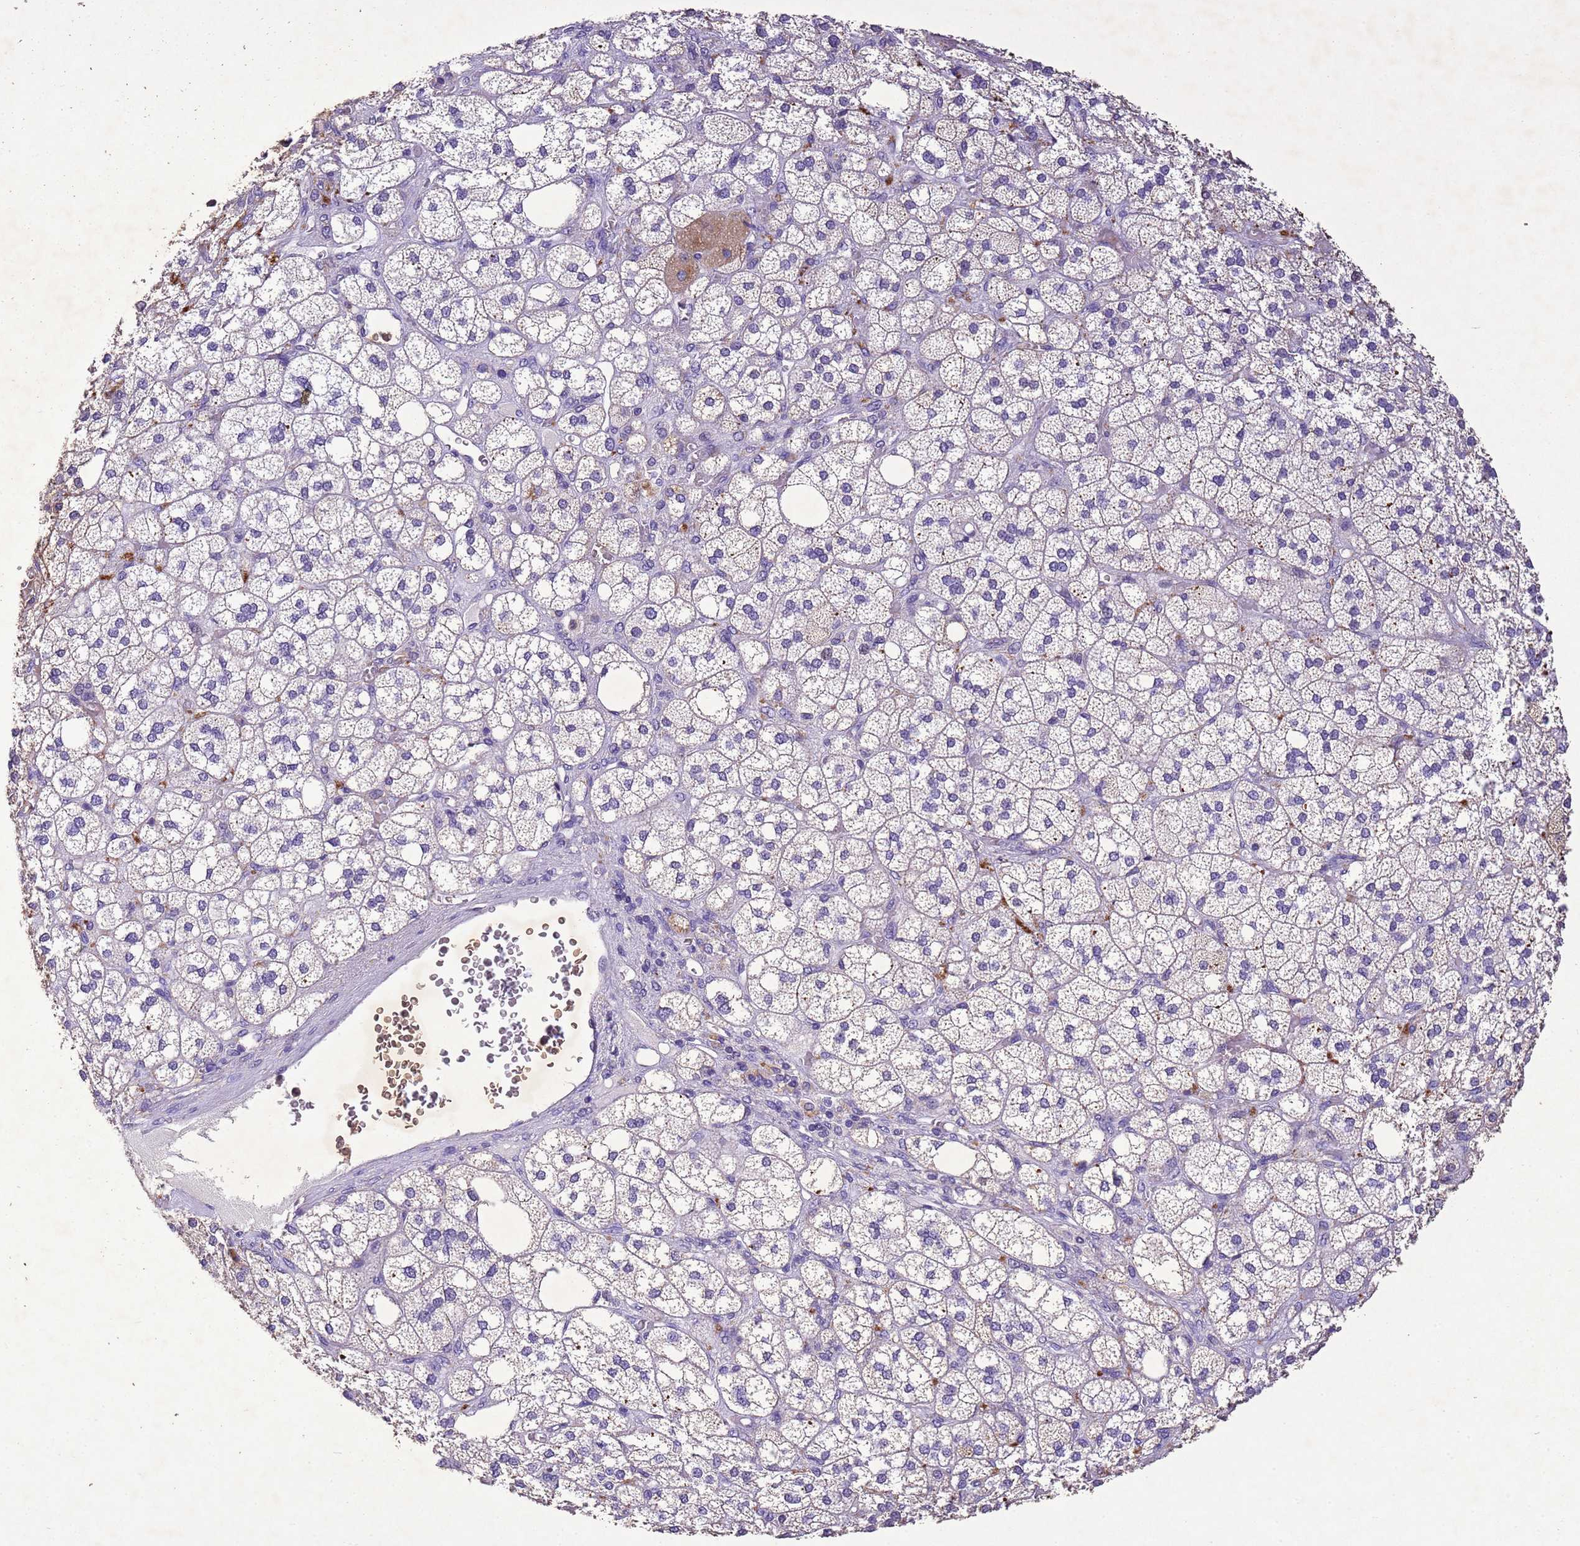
{"staining": {"intensity": "weak", "quantity": "<25%", "location": "cytoplasmic/membranous"}, "tissue": "adrenal gland", "cell_type": "Glandular cells", "image_type": "normal", "snomed": [{"axis": "morphology", "description": "Normal tissue, NOS"}, {"axis": "topography", "description": "Adrenal gland"}], "caption": "This histopathology image is of benign adrenal gland stained with IHC to label a protein in brown with the nuclei are counter-stained blue. There is no expression in glandular cells. (DAB (3,3'-diaminobenzidine) IHC with hematoxylin counter stain).", "gene": "NLRP11", "patient": {"sex": "male", "age": 61}}